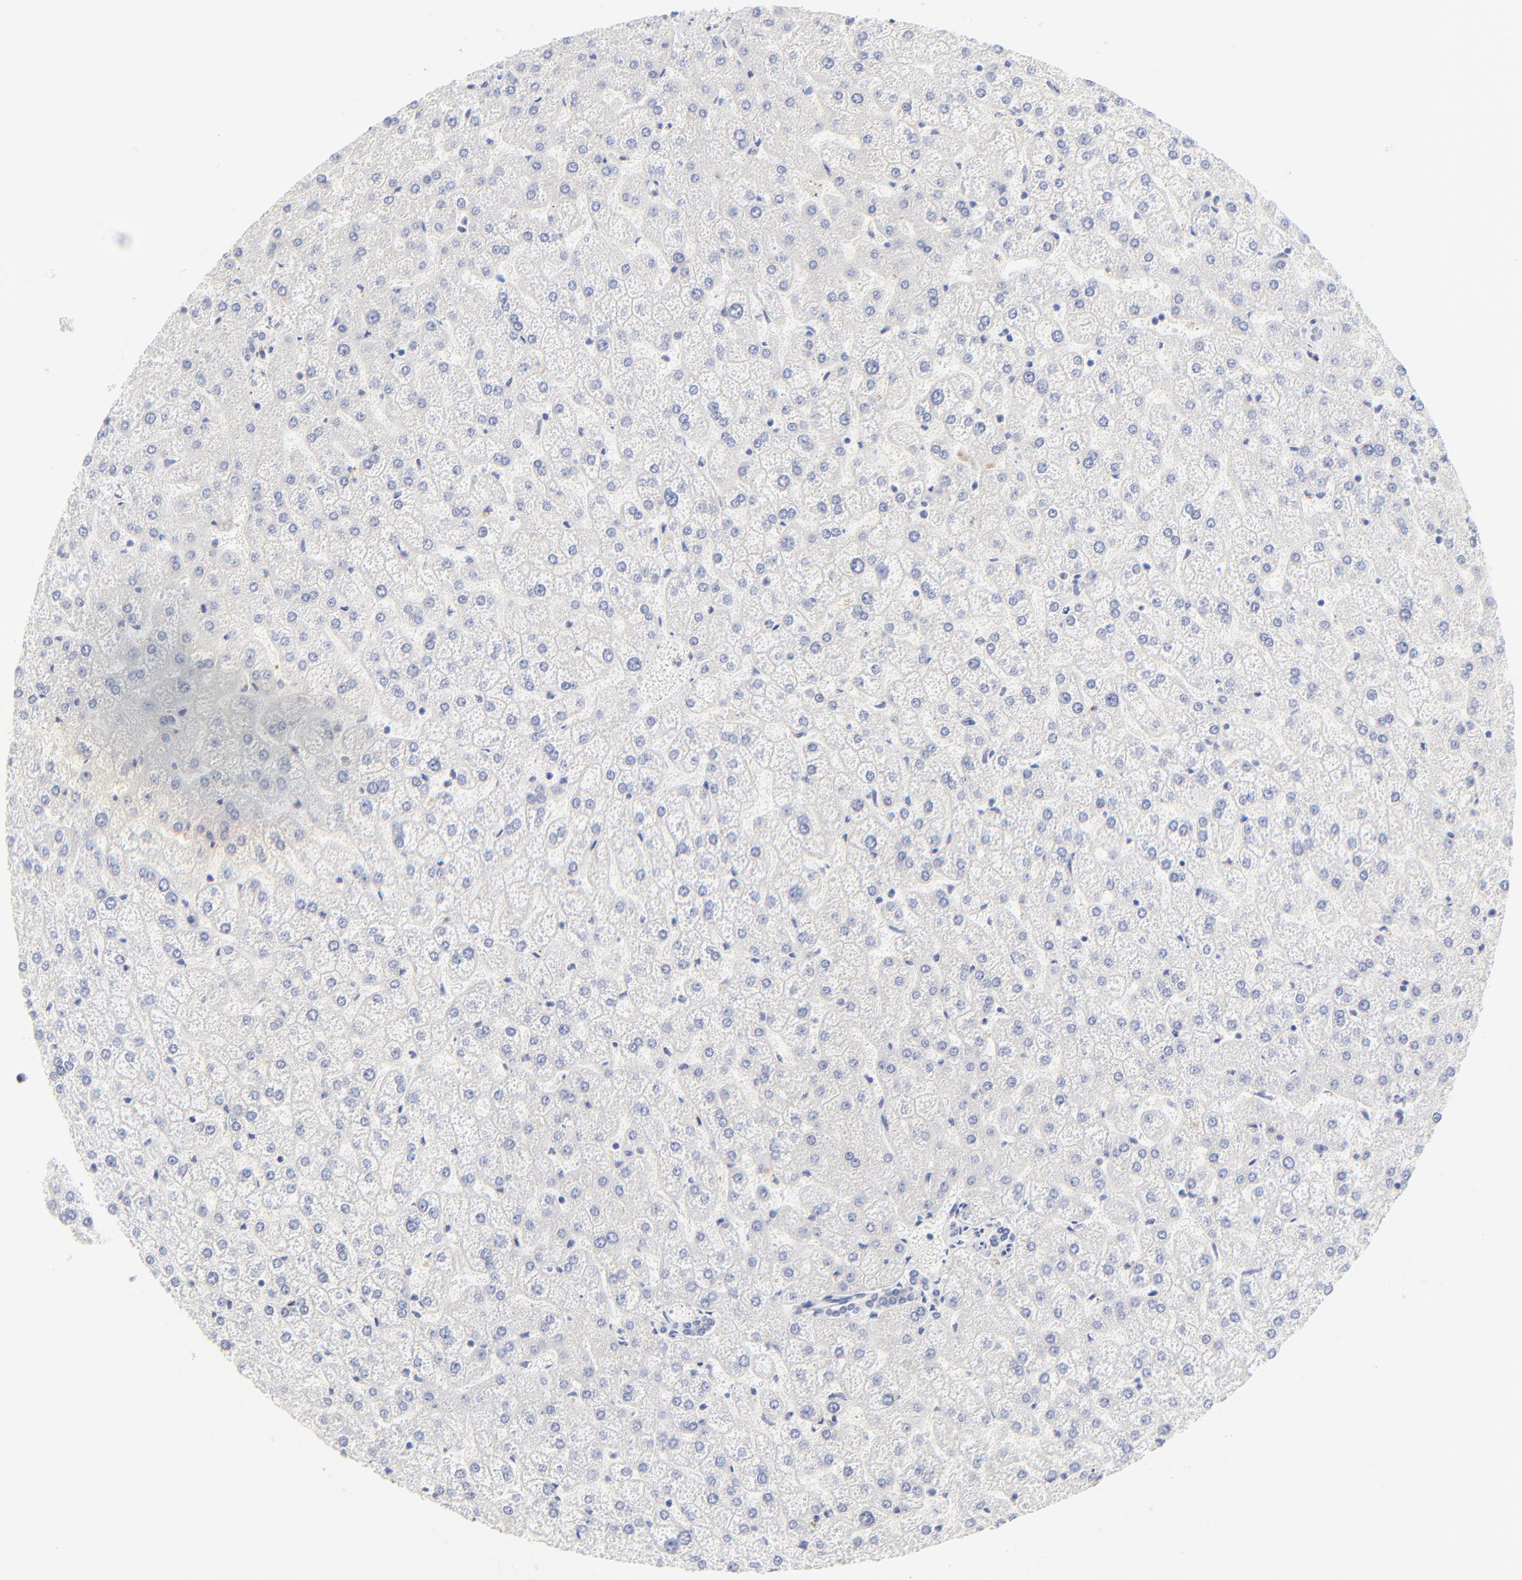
{"staining": {"intensity": "negative", "quantity": "none", "location": "none"}, "tissue": "liver", "cell_type": "Cholangiocytes", "image_type": "normal", "snomed": [{"axis": "morphology", "description": "Normal tissue, NOS"}, {"axis": "topography", "description": "Liver"}], "caption": "Immunohistochemical staining of benign liver reveals no significant positivity in cholangiocytes.", "gene": "SULT4A1", "patient": {"sex": "female", "age": 32}}